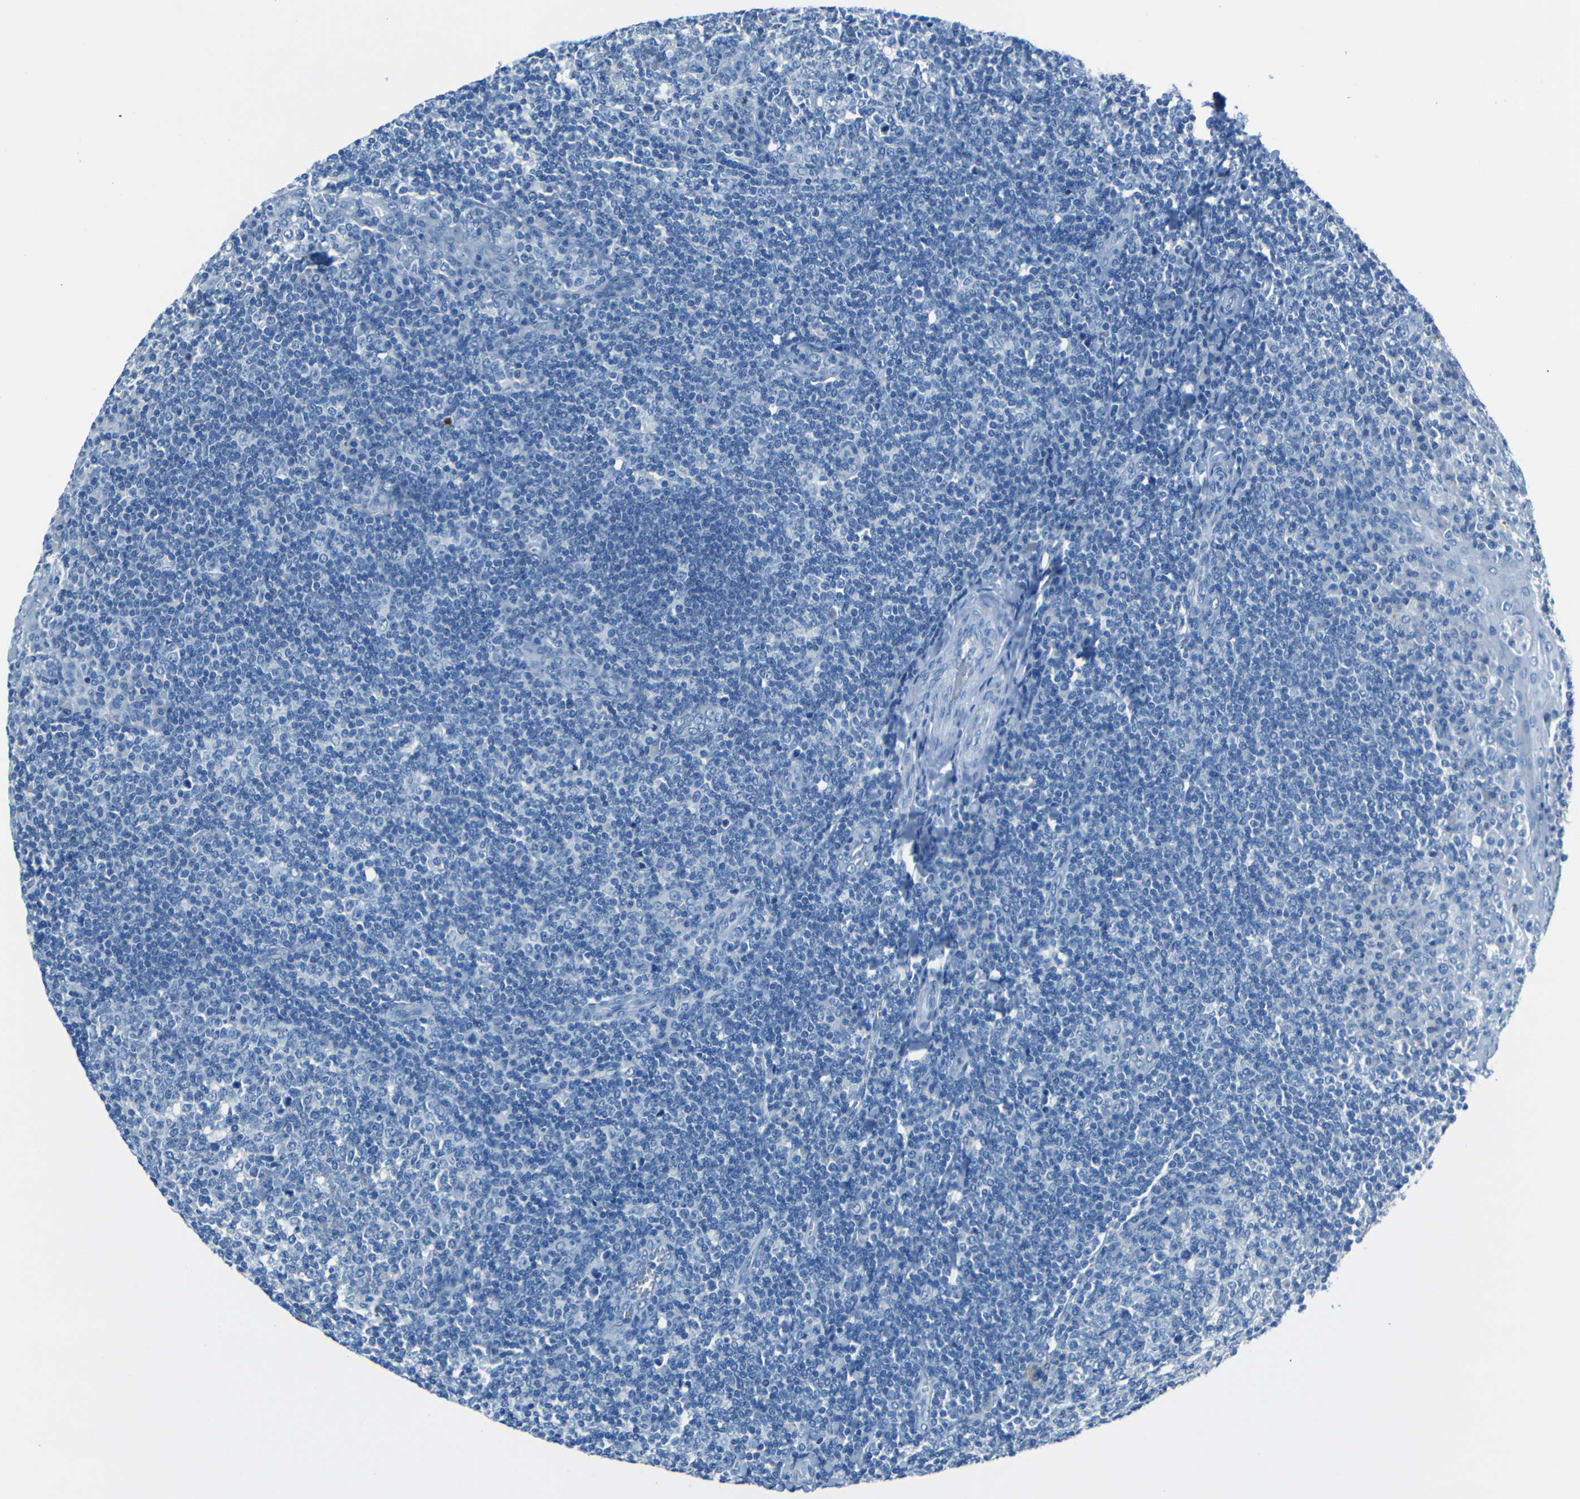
{"staining": {"intensity": "negative", "quantity": "none", "location": "none"}, "tissue": "tonsil", "cell_type": "Germinal center cells", "image_type": "normal", "snomed": [{"axis": "morphology", "description": "Normal tissue, NOS"}, {"axis": "topography", "description": "Tonsil"}], "caption": "IHC photomicrograph of normal human tonsil stained for a protein (brown), which exhibits no positivity in germinal center cells.", "gene": "FBN2", "patient": {"sex": "male", "age": 31}}